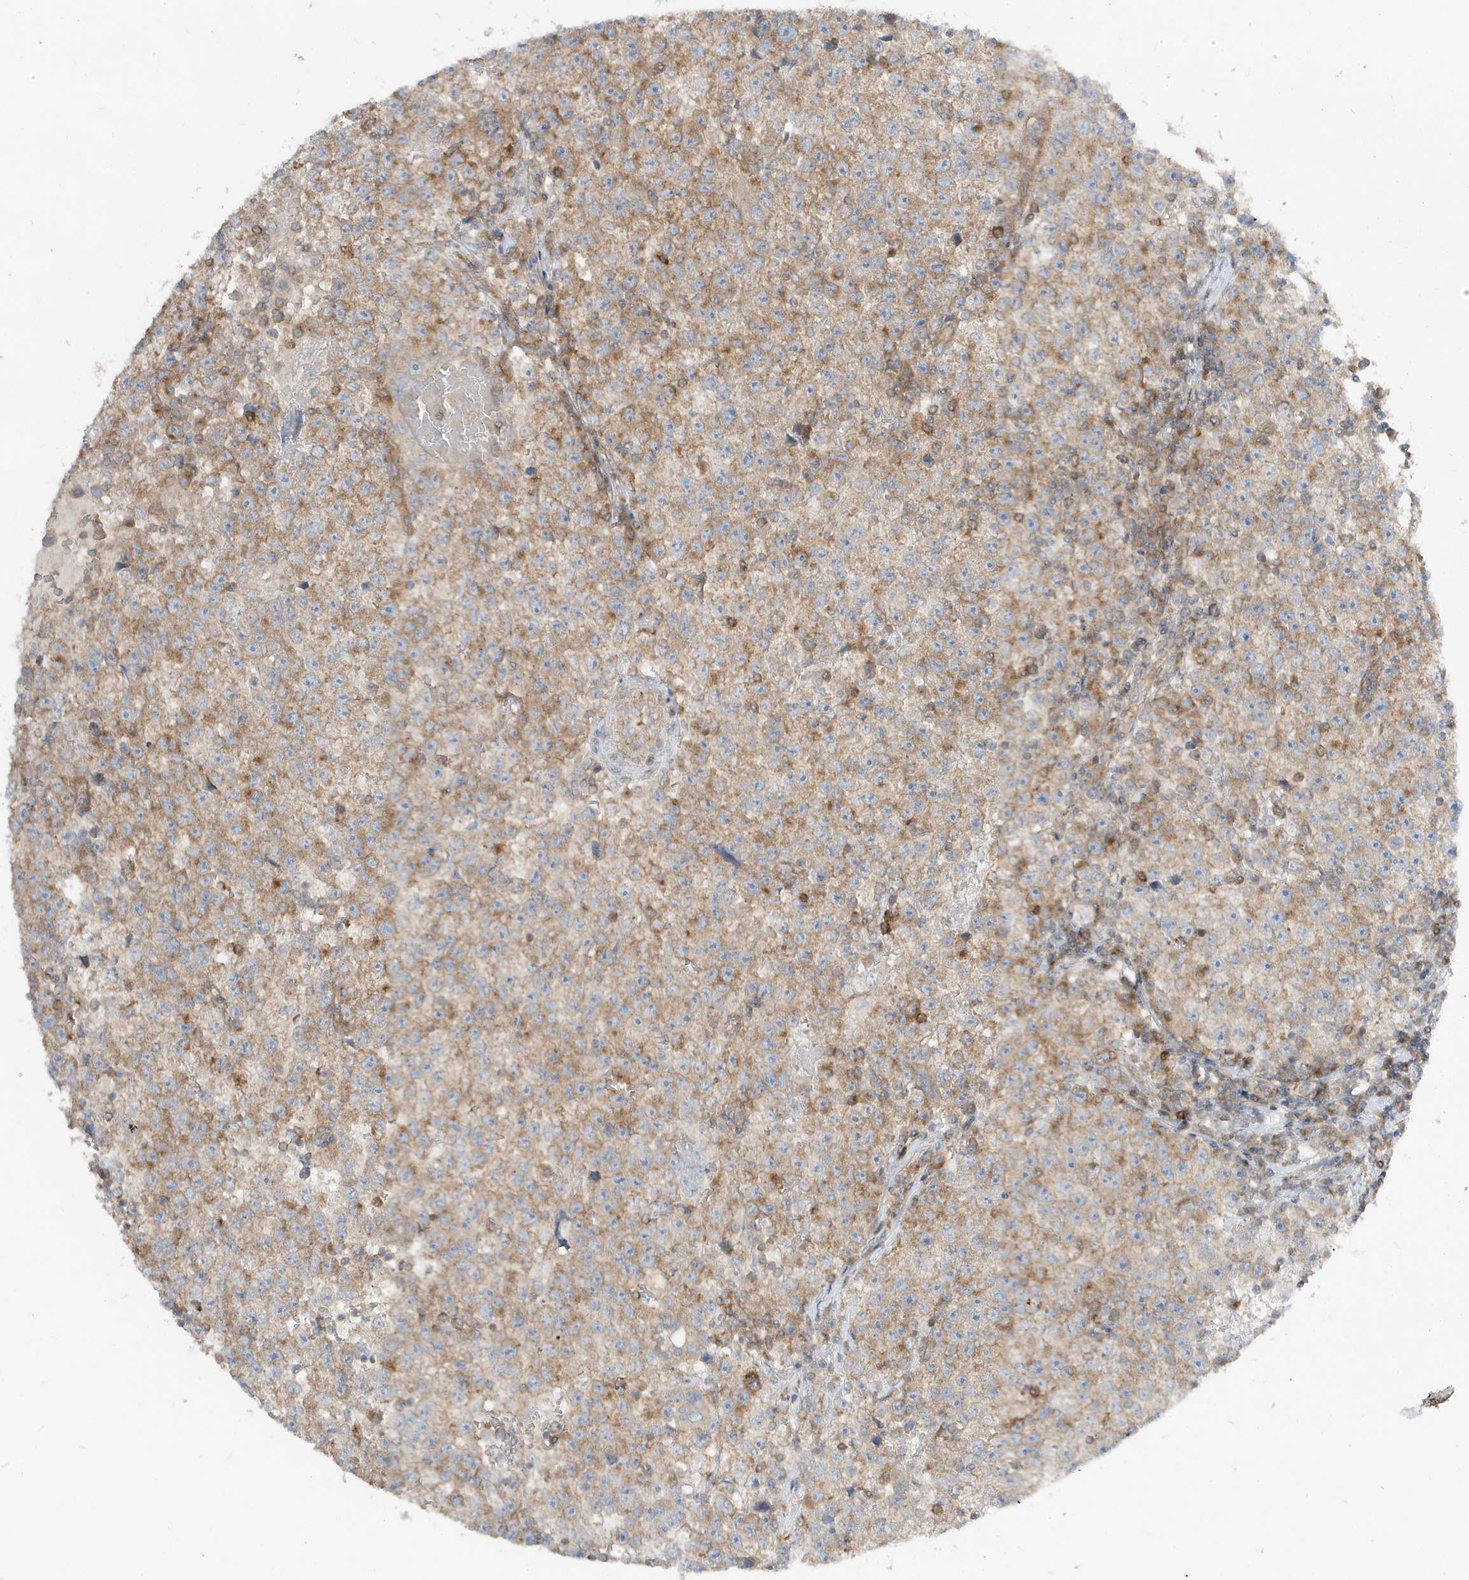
{"staining": {"intensity": "weak", "quantity": ">75%", "location": "cytoplasmic/membranous"}, "tissue": "testis cancer", "cell_type": "Tumor cells", "image_type": "cancer", "snomed": [{"axis": "morphology", "description": "Seminoma, NOS"}, {"axis": "topography", "description": "Testis"}], "caption": "Human testis cancer (seminoma) stained with a brown dye shows weak cytoplasmic/membranous positive staining in approximately >75% of tumor cells.", "gene": "STAM", "patient": {"sex": "male", "age": 22}}